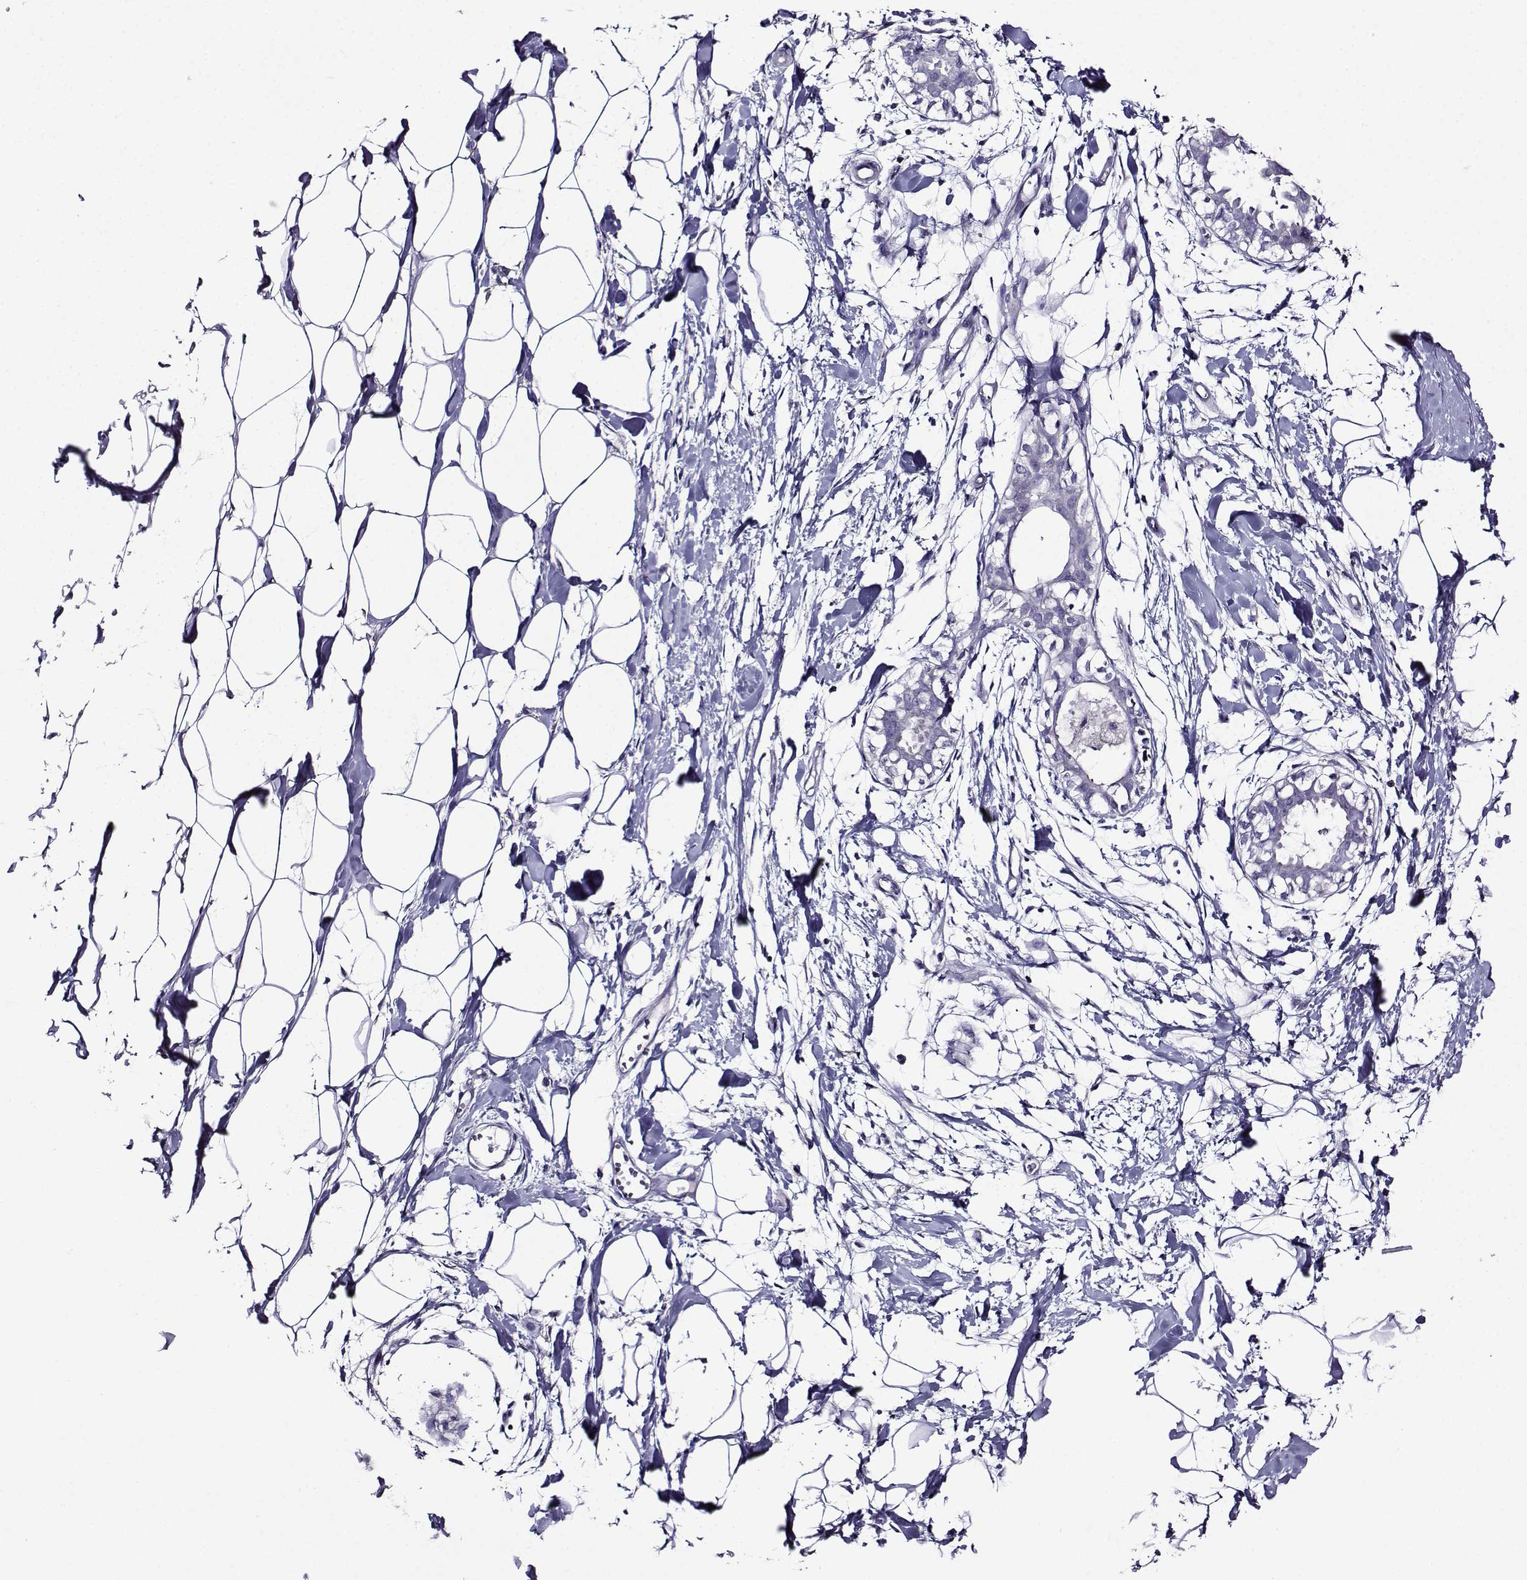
{"staining": {"intensity": "negative", "quantity": "none", "location": "none"}, "tissue": "breast", "cell_type": "Adipocytes", "image_type": "normal", "snomed": [{"axis": "morphology", "description": "Normal tissue, NOS"}, {"axis": "topography", "description": "Breast"}], "caption": "IHC micrograph of benign breast stained for a protein (brown), which demonstrates no expression in adipocytes.", "gene": "TMEM266", "patient": {"sex": "female", "age": 49}}